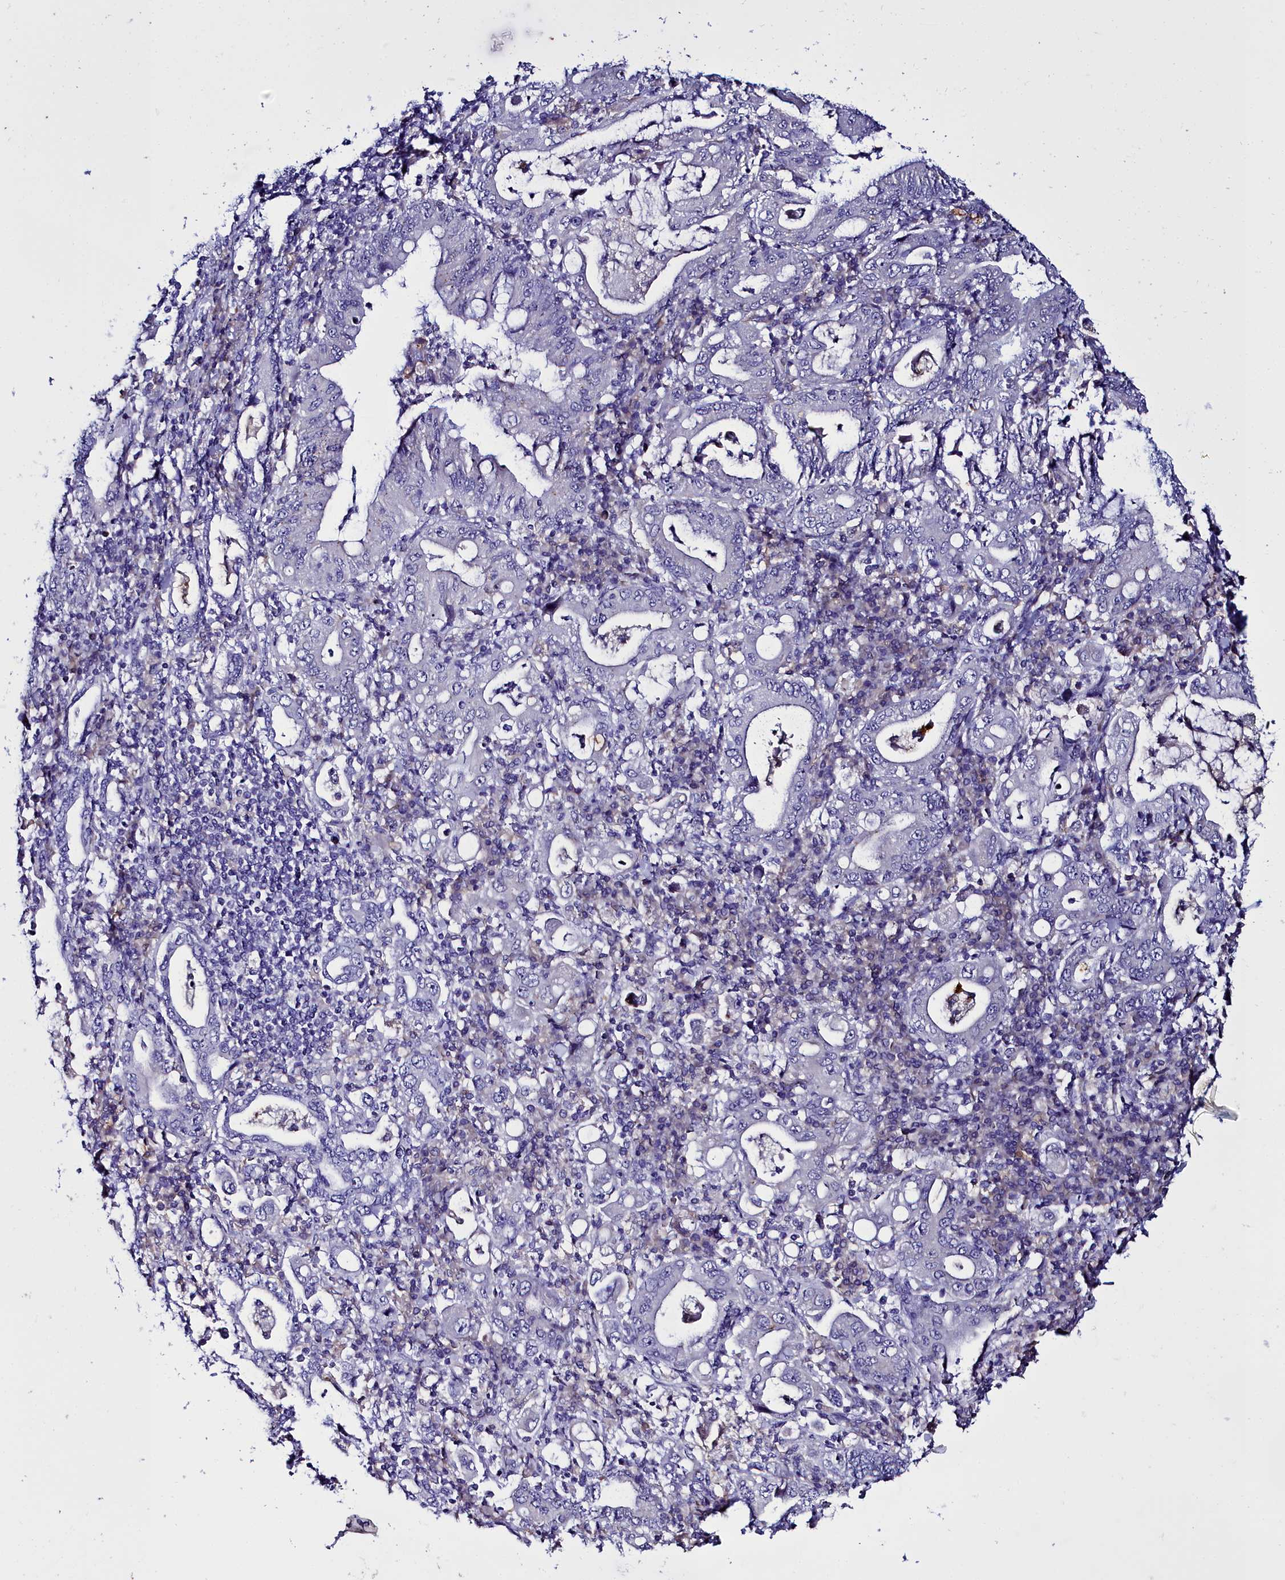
{"staining": {"intensity": "negative", "quantity": "none", "location": "none"}, "tissue": "stomach cancer", "cell_type": "Tumor cells", "image_type": "cancer", "snomed": [{"axis": "morphology", "description": "Normal tissue, NOS"}, {"axis": "morphology", "description": "Adenocarcinoma, NOS"}, {"axis": "topography", "description": "Esophagus"}, {"axis": "topography", "description": "Stomach, upper"}, {"axis": "topography", "description": "Peripheral nerve tissue"}], "caption": "The micrograph exhibits no staining of tumor cells in stomach adenocarcinoma.", "gene": "ELAPOR2", "patient": {"sex": "male", "age": 62}}